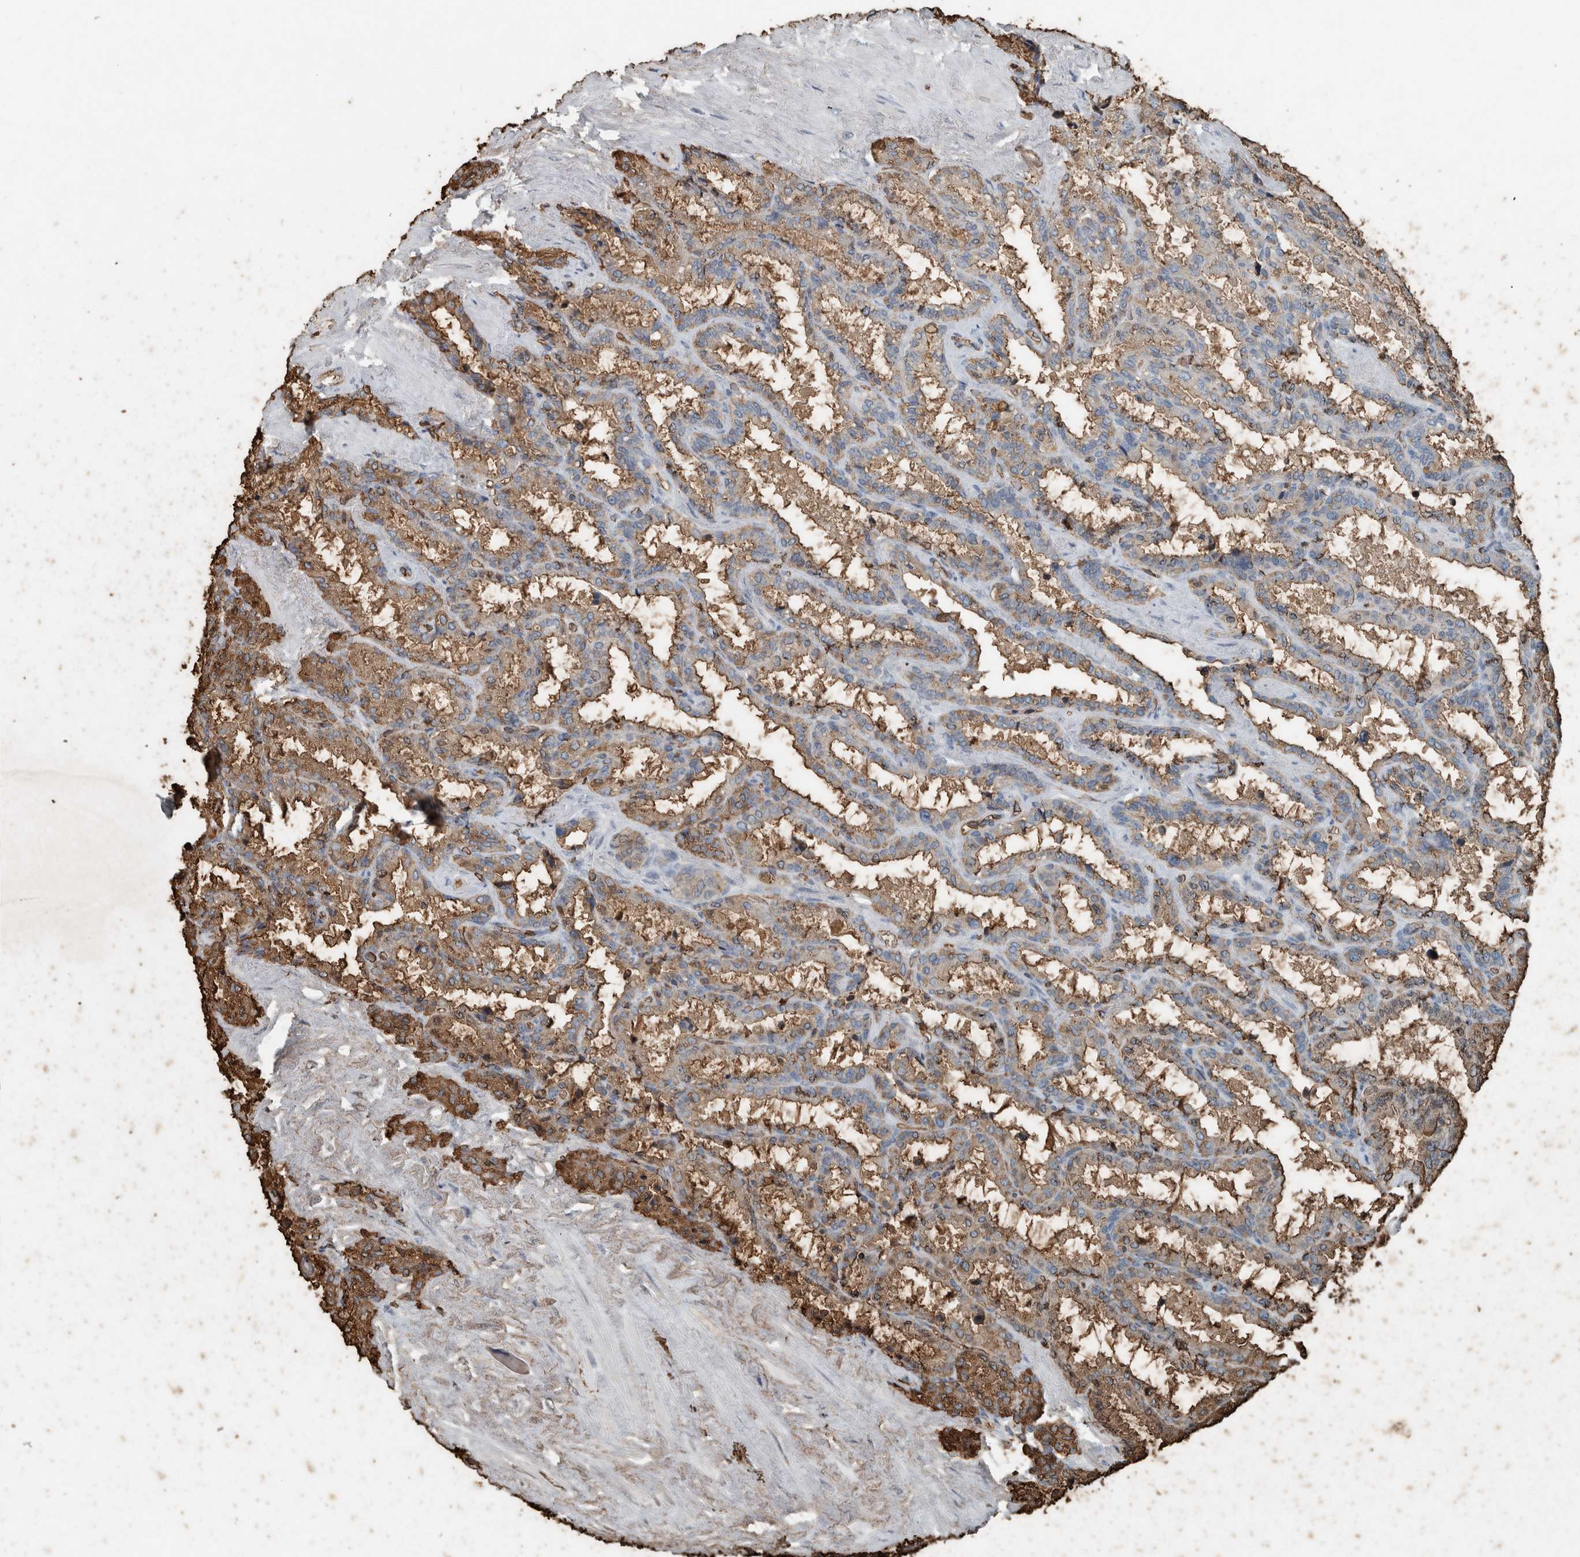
{"staining": {"intensity": "moderate", "quantity": "25%-75%", "location": "cytoplasmic/membranous"}, "tissue": "seminal vesicle", "cell_type": "Glandular cells", "image_type": "normal", "snomed": [{"axis": "morphology", "description": "Normal tissue, NOS"}, {"axis": "topography", "description": "Seminal veicle"}], "caption": "Glandular cells reveal moderate cytoplasmic/membranous positivity in approximately 25%-75% of cells in unremarkable seminal vesicle.", "gene": "LBP", "patient": {"sex": "male", "age": 46}}